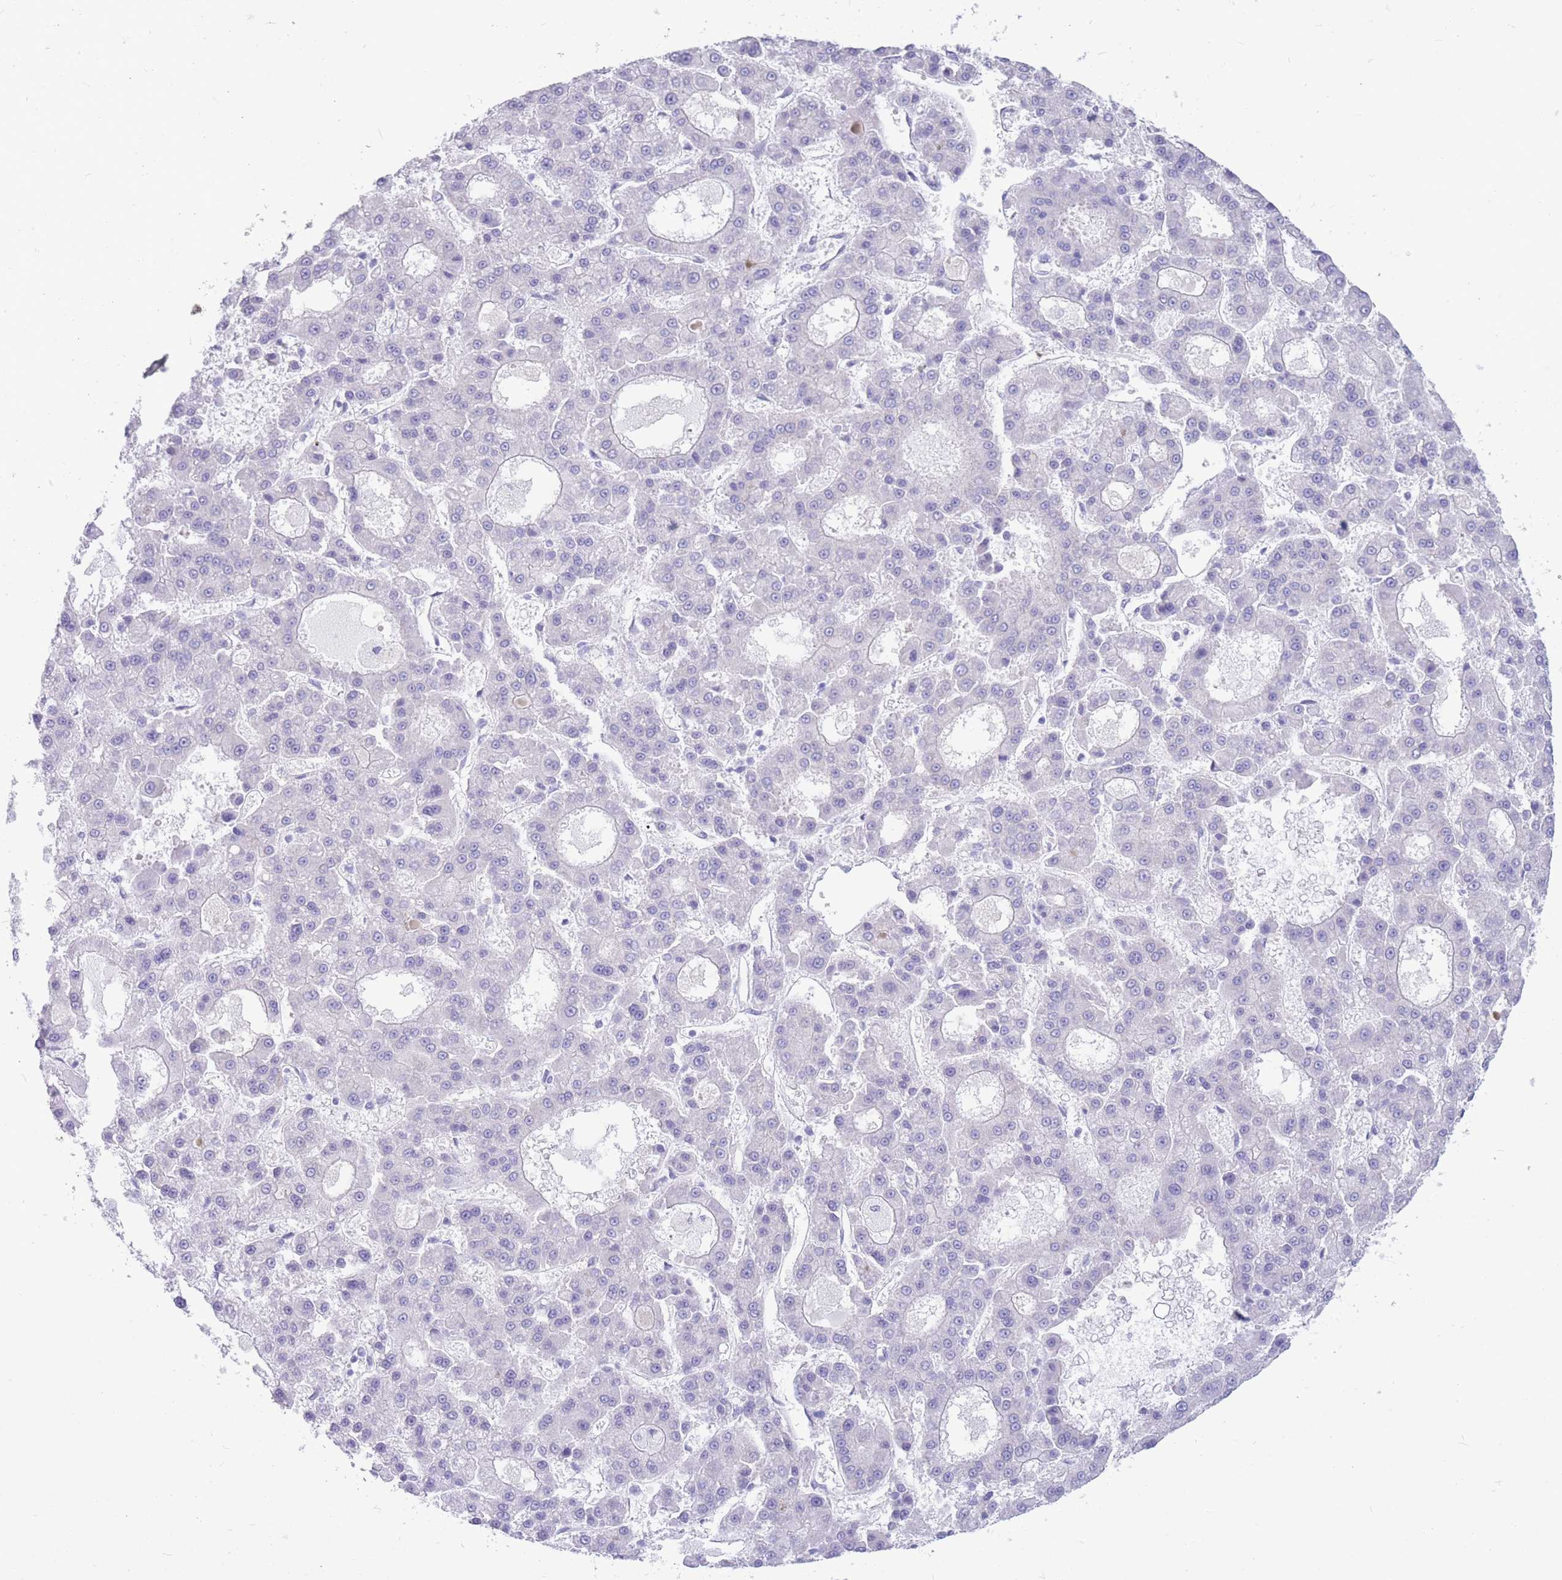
{"staining": {"intensity": "negative", "quantity": "none", "location": "none"}, "tissue": "liver cancer", "cell_type": "Tumor cells", "image_type": "cancer", "snomed": [{"axis": "morphology", "description": "Carcinoma, Hepatocellular, NOS"}, {"axis": "topography", "description": "Liver"}], "caption": "This image is of hepatocellular carcinoma (liver) stained with immunohistochemistry to label a protein in brown with the nuclei are counter-stained blue. There is no expression in tumor cells.", "gene": "MTSS2", "patient": {"sex": "male", "age": 70}}